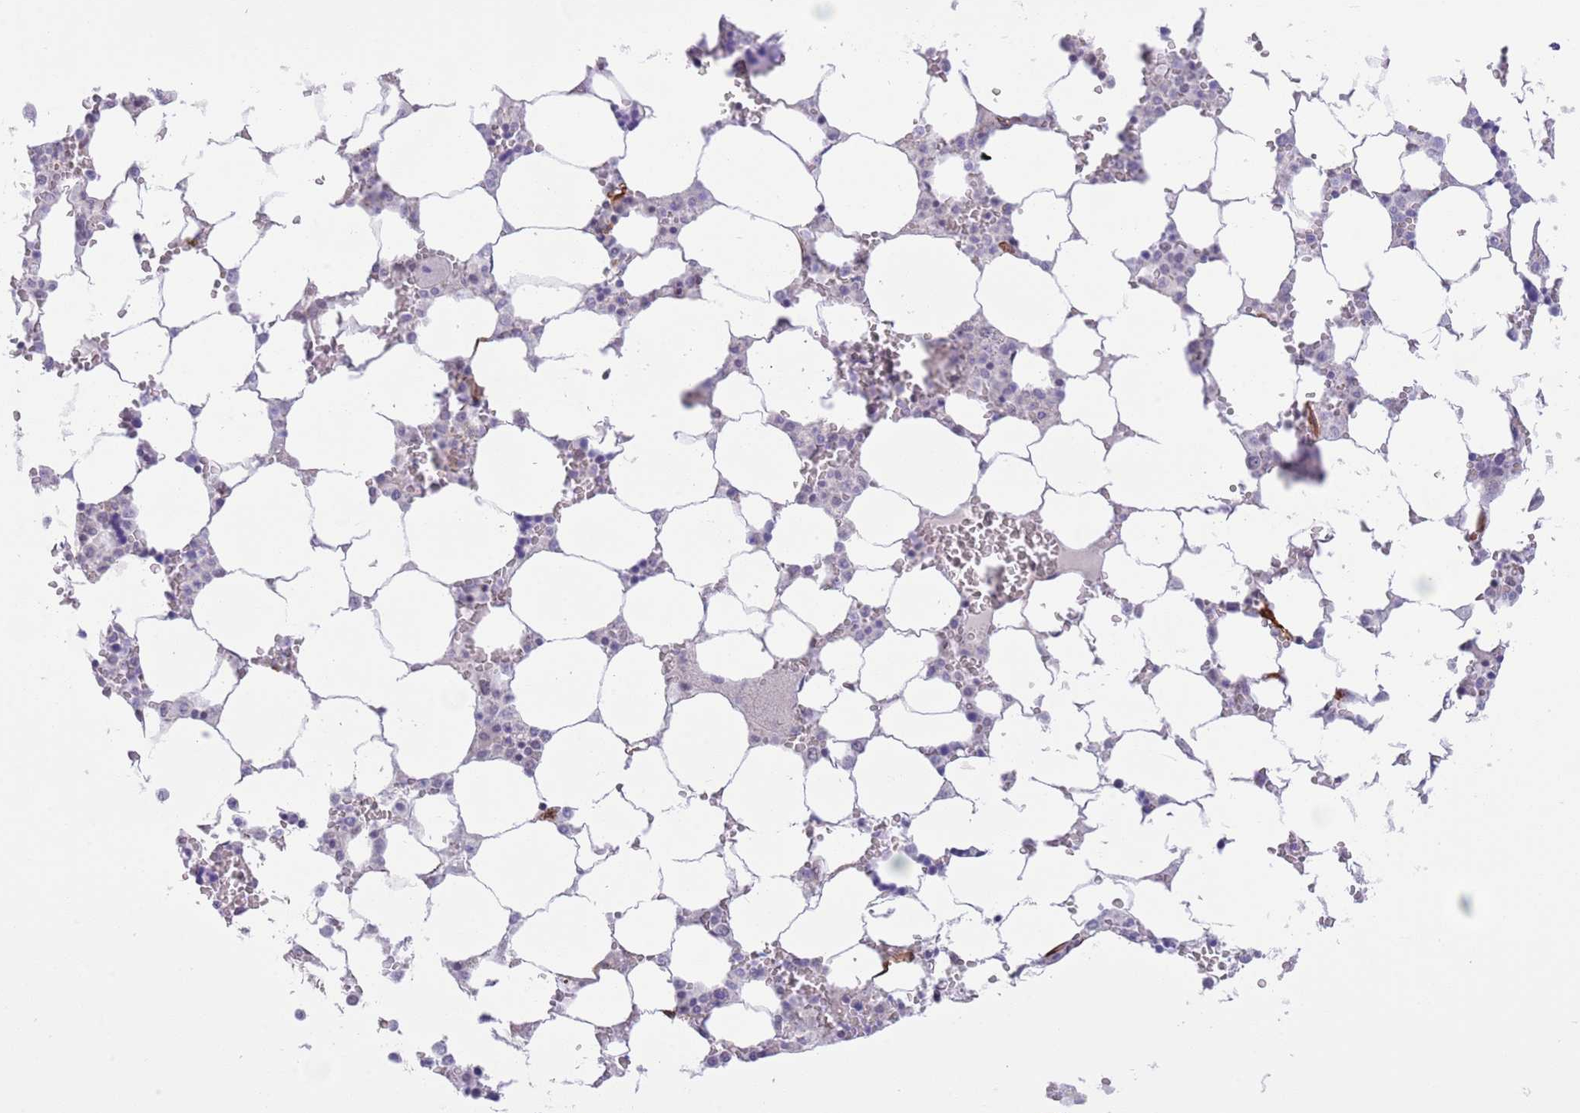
{"staining": {"intensity": "negative", "quantity": "none", "location": "none"}, "tissue": "bone marrow", "cell_type": "Hematopoietic cells", "image_type": "normal", "snomed": [{"axis": "morphology", "description": "Normal tissue, NOS"}, {"axis": "topography", "description": "Bone marrow"}], "caption": "Protein analysis of unremarkable bone marrow exhibits no significant staining in hematopoietic cells.", "gene": "RFX1", "patient": {"sex": "male", "age": 64}}